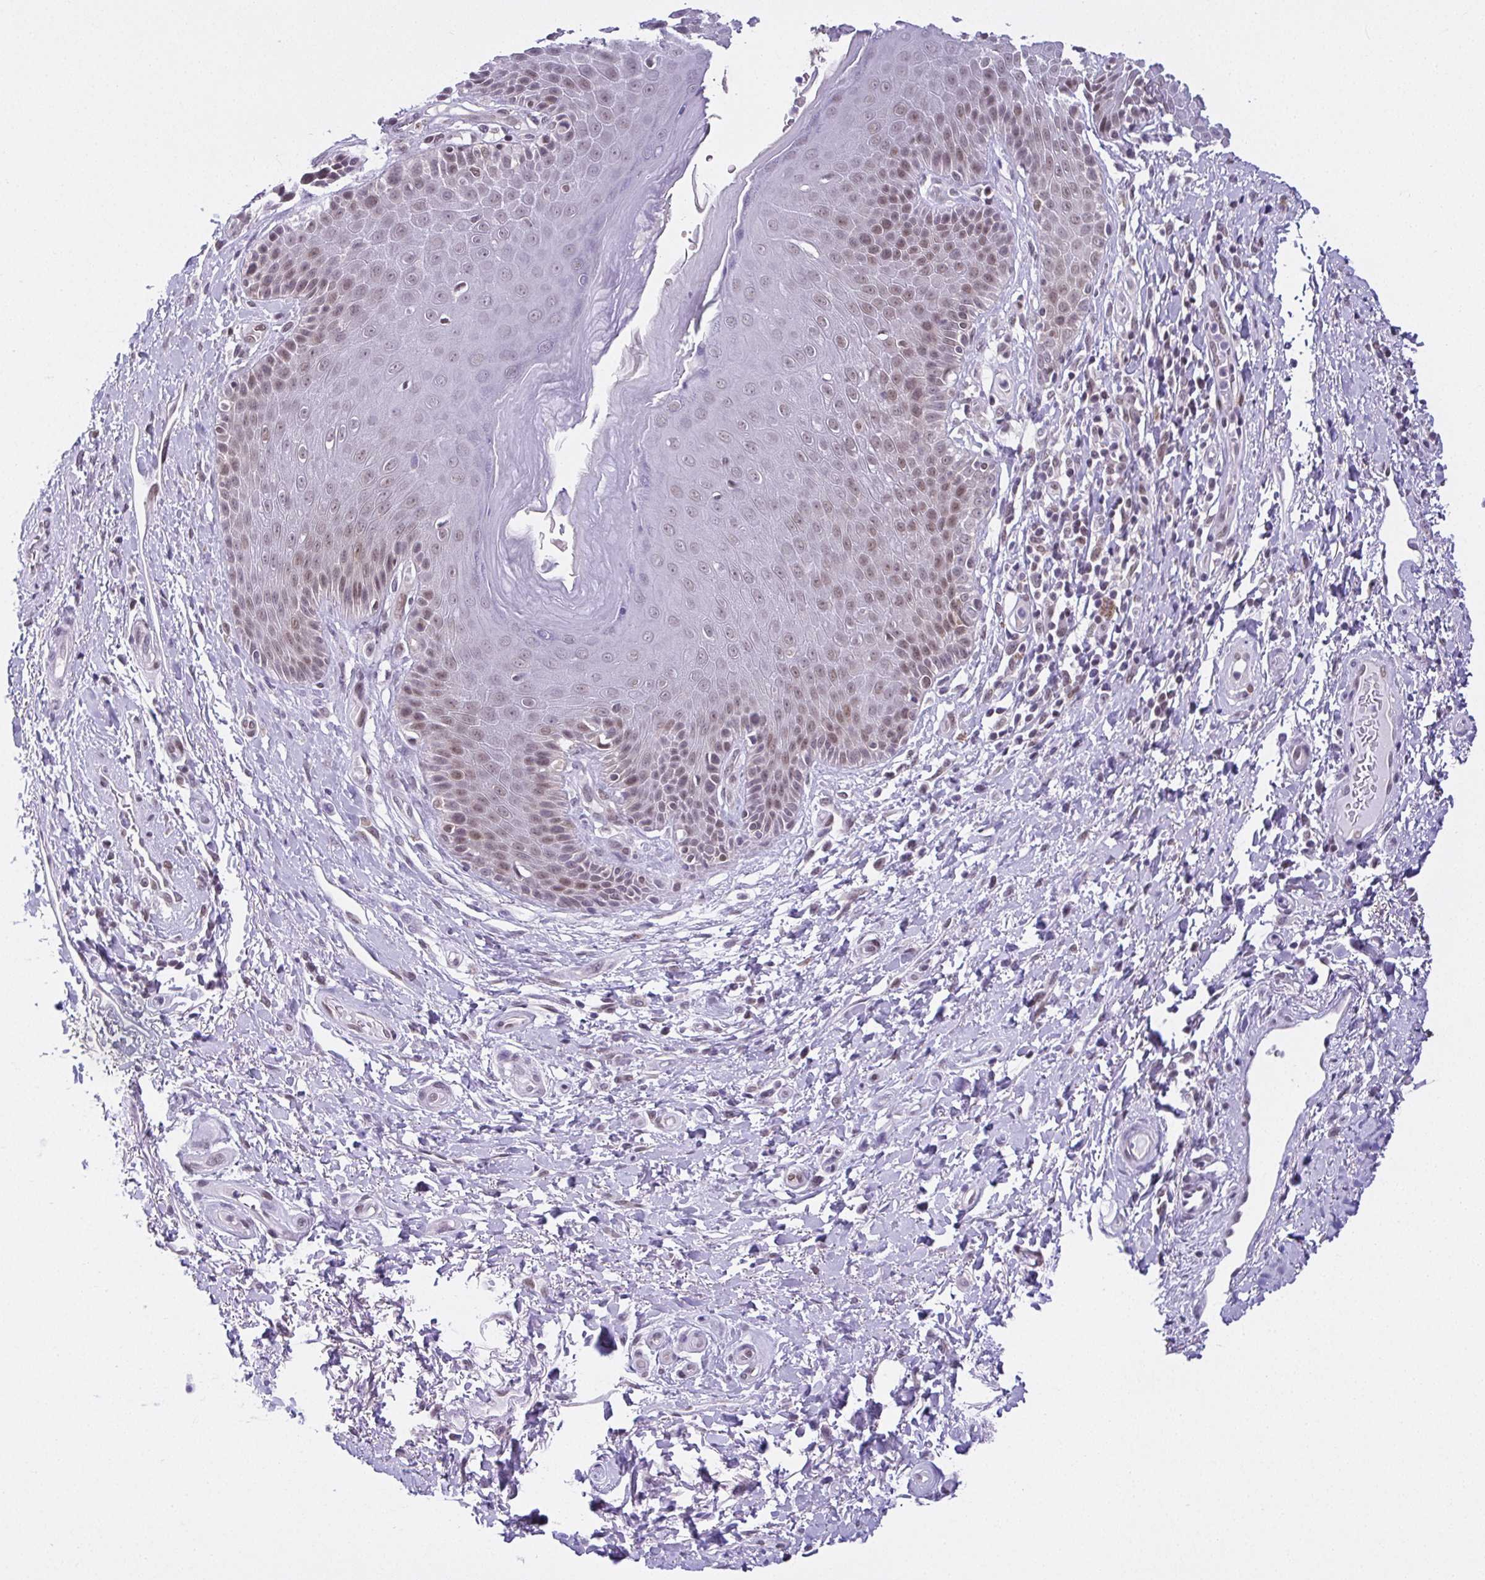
{"staining": {"intensity": "weak", "quantity": "25%-75%", "location": "cytoplasmic/membranous,nuclear"}, "tissue": "skin", "cell_type": "Epidermal cells", "image_type": "normal", "snomed": [{"axis": "morphology", "description": "Normal tissue, NOS"}, {"axis": "topography", "description": "Anal"}, {"axis": "topography", "description": "Peripheral nerve tissue"}], "caption": "A micrograph of human skin stained for a protein shows weak cytoplasmic/membranous,nuclear brown staining in epidermal cells.", "gene": "RBM3", "patient": {"sex": "male", "age": 51}}